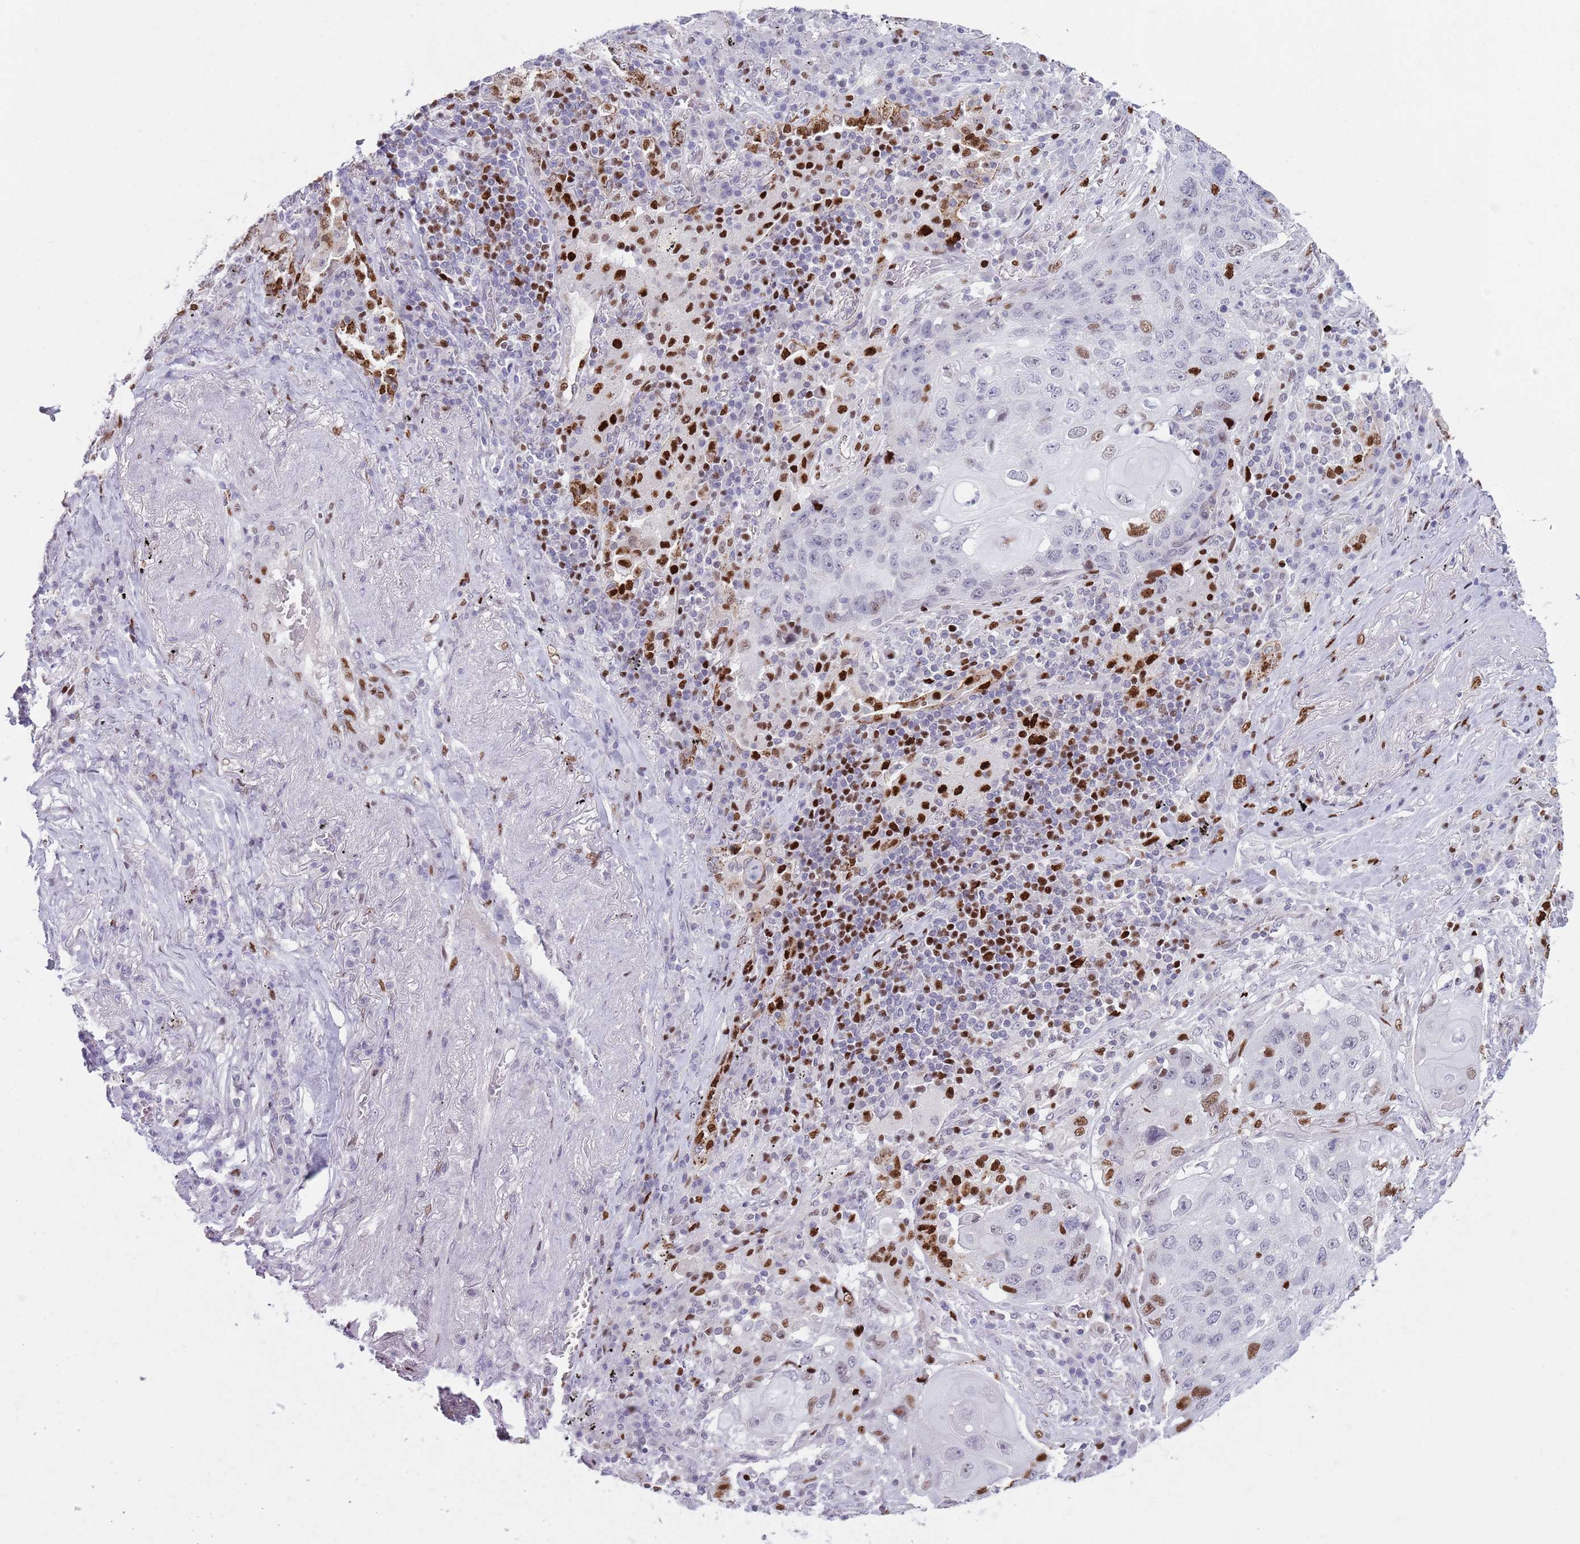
{"staining": {"intensity": "strong", "quantity": "<25%", "location": "nuclear"}, "tissue": "lung cancer", "cell_type": "Tumor cells", "image_type": "cancer", "snomed": [{"axis": "morphology", "description": "Squamous cell carcinoma, NOS"}, {"axis": "topography", "description": "Lung"}], "caption": "Strong nuclear staining for a protein is present in approximately <25% of tumor cells of lung cancer (squamous cell carcinoma) using IHC.", "gene": "MFSD10", "patient": {"sex": "female", "age": 63}}